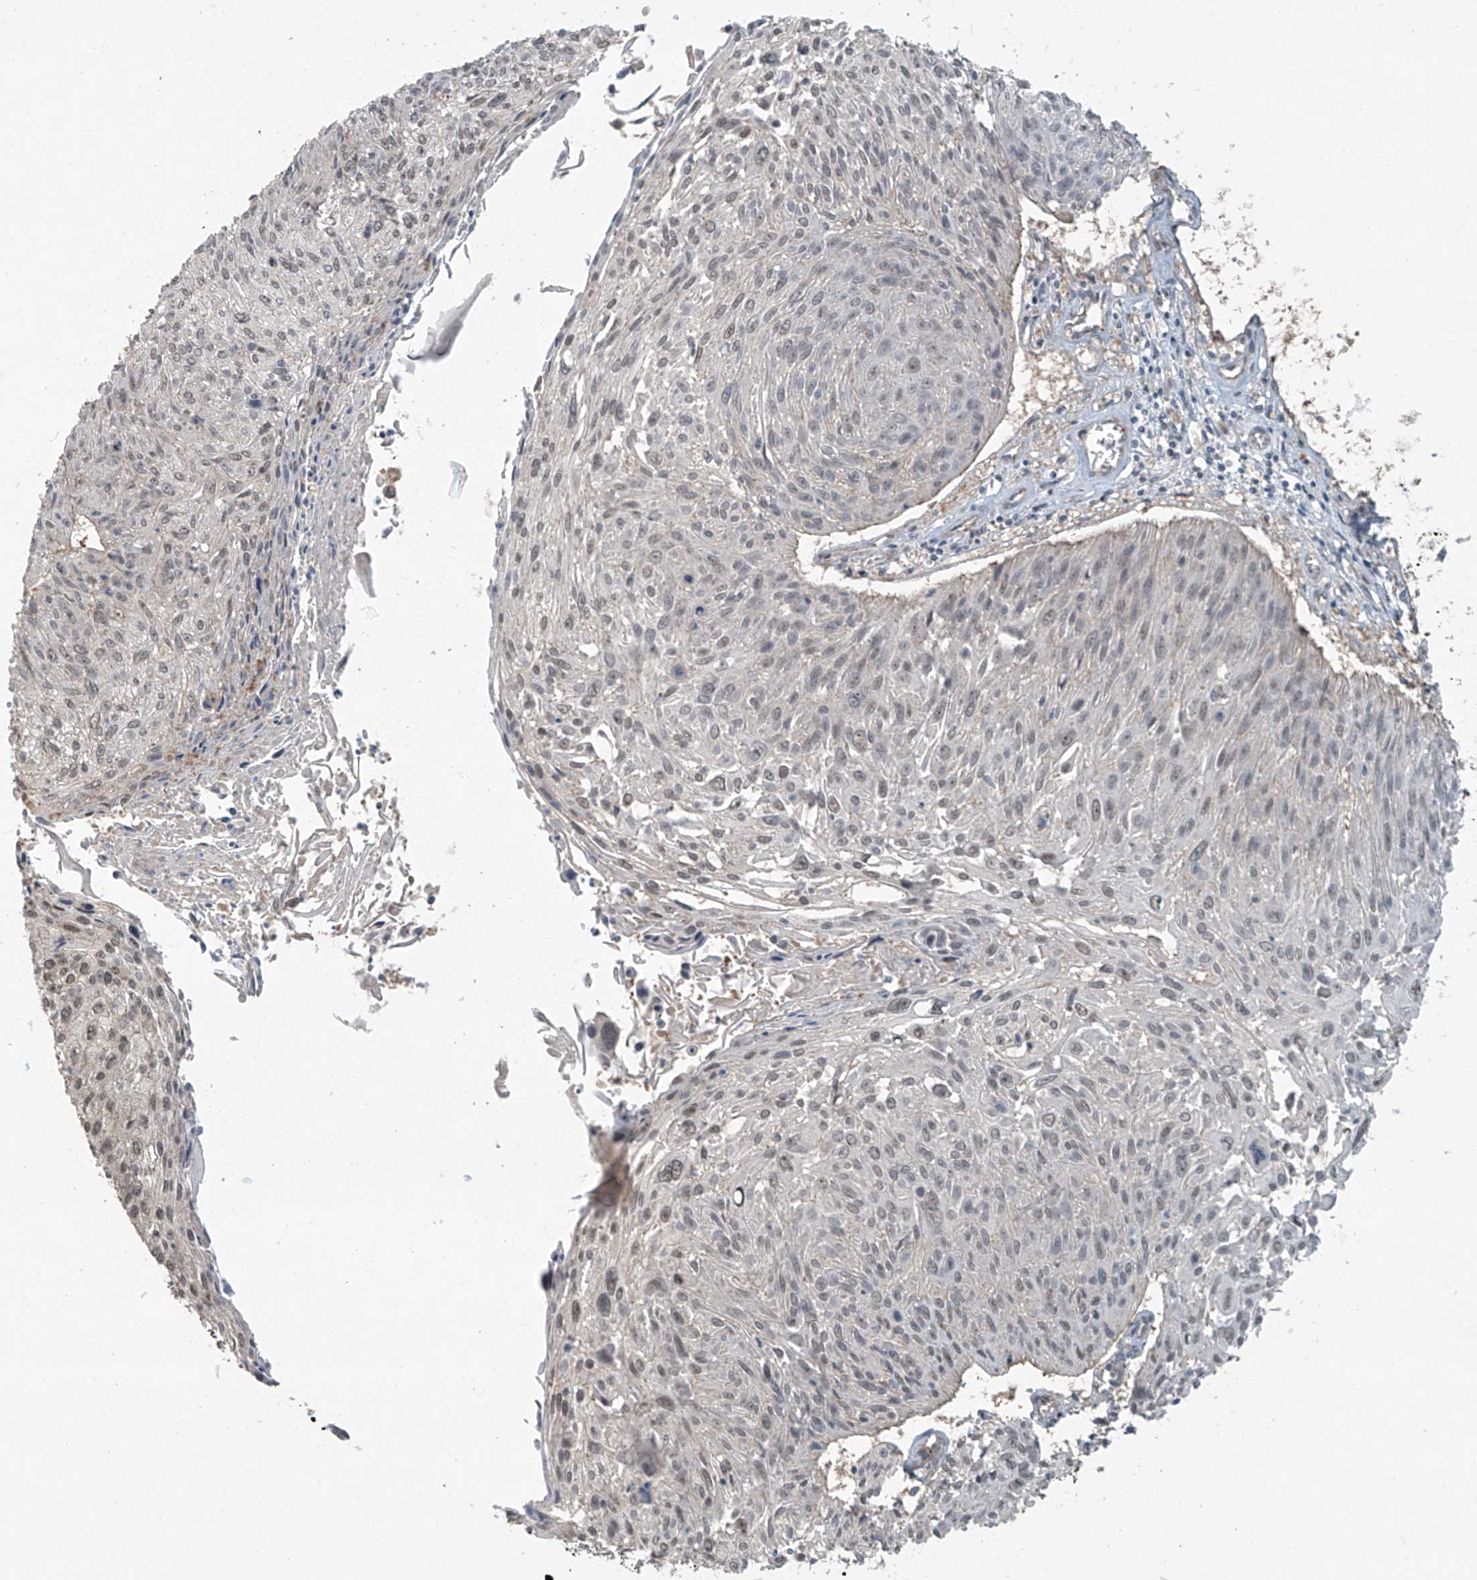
{"staining": {"intensity": "weak", "quantity": "<25%", "location": "nuclear"}, "tissue": "cervical cancer", "cell_type": "Tumor cells", "image_type": "cancer", "snomed": [{"axis": "morphology", "description": "Squamous cell carcinoma, NOS"}, {"axis": "topography", "description": "Cervix"}], "caption": "Immunohistochemical staining of cervical cancer (squamous cell carcinoma) shows no significant staining in tumor cells. (DAB immunohistochemistry (IHC) with hematoxylin counter stain).", "gene": "ZNF16", "patient": {"sex": "female", "age": 51}}